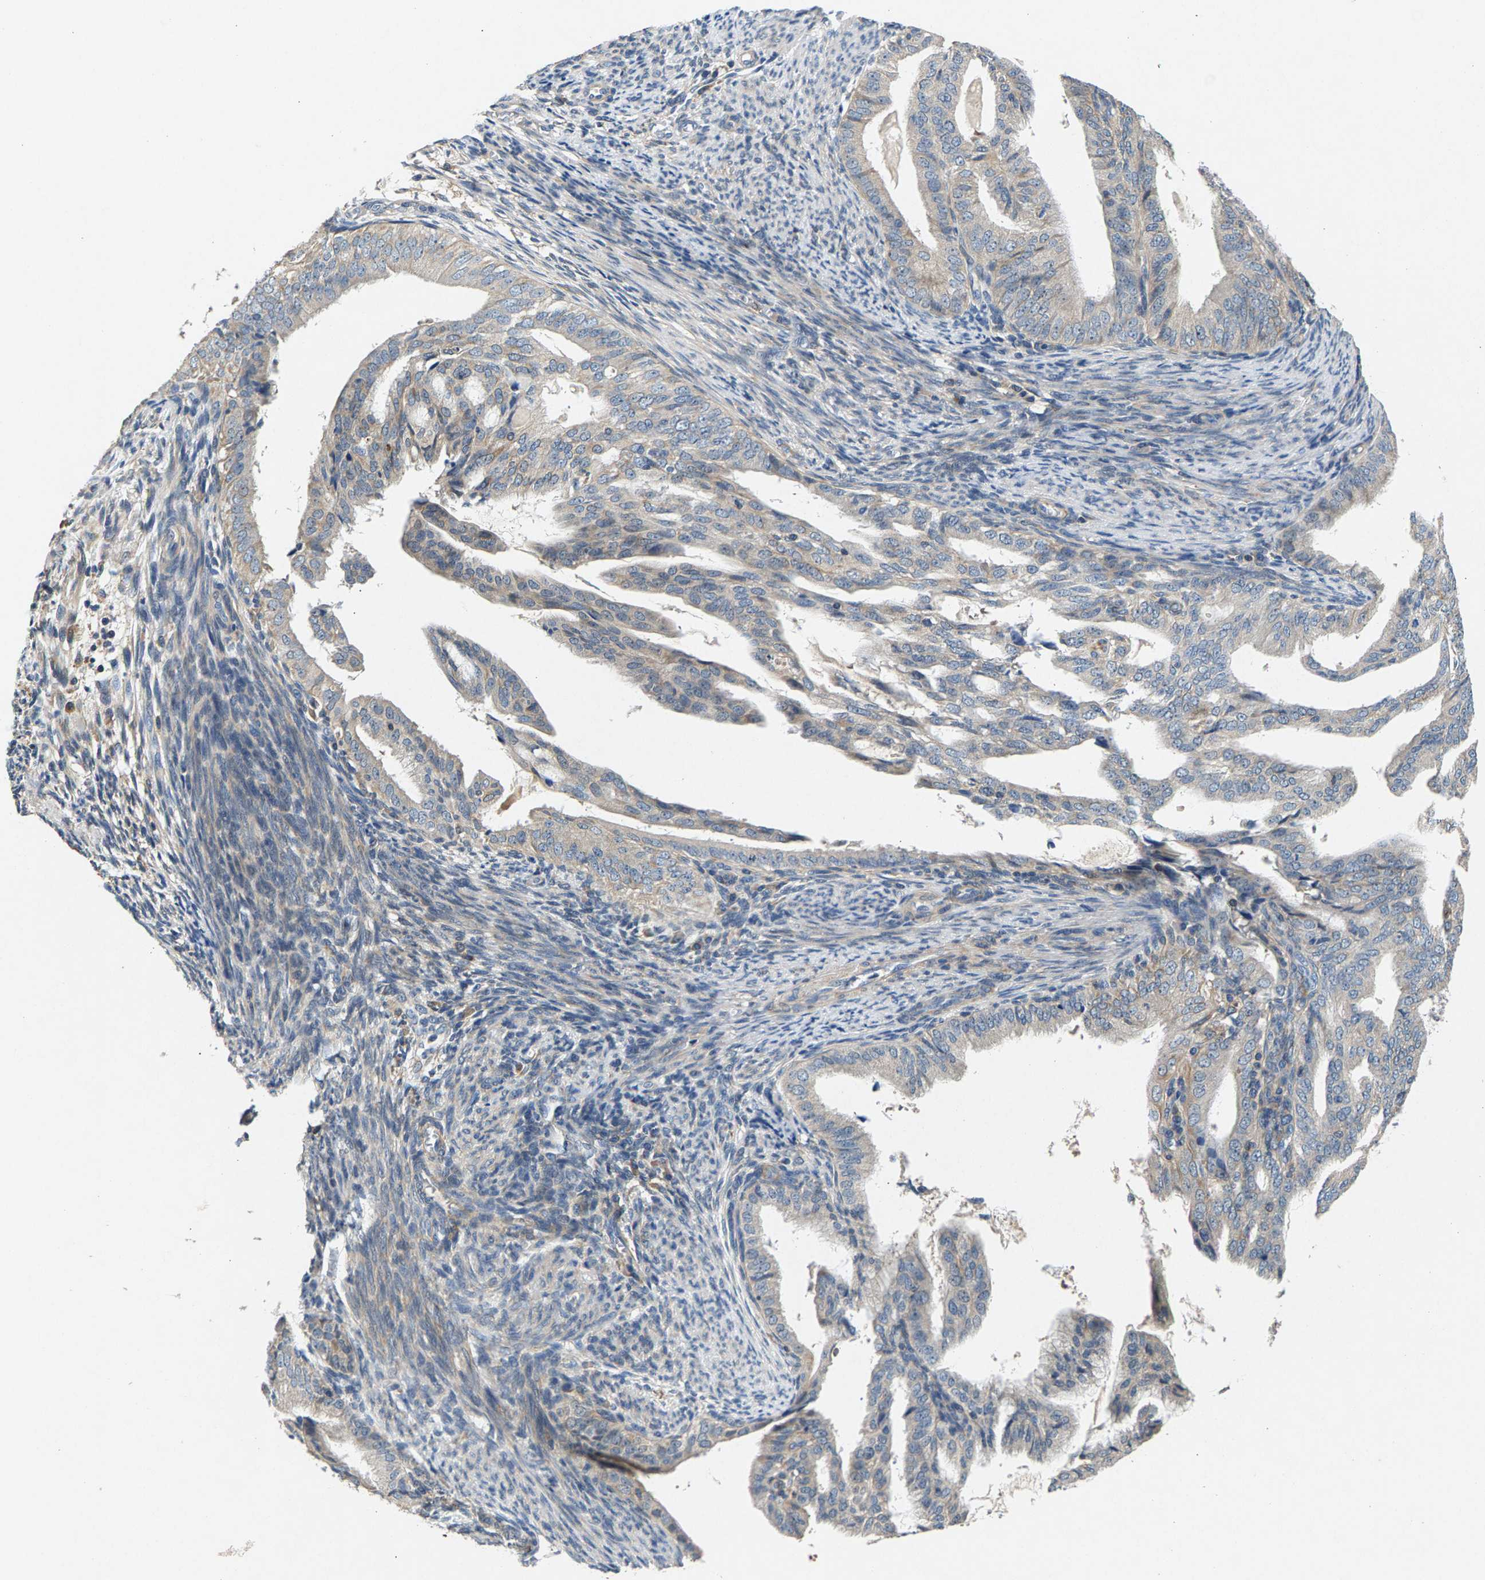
{"staining": {"intensity": "negative", "quantity": "none", "location": "none"}, "tissue": "endometrial cancer", "cell_type": "Tumor cells", "image_type": "cancer", "snomed": [{"axis": "morphology", "description": "Adenocarcinoma, NOS"}, {"axis": "topography", "description": "Endometrium"}], "caption": "The photomicrograph shows no staining of tumor cells in endometrial adenocarcinoma.", "gene": "NT5C", "patient": {"sex": "female", "age": 58}}